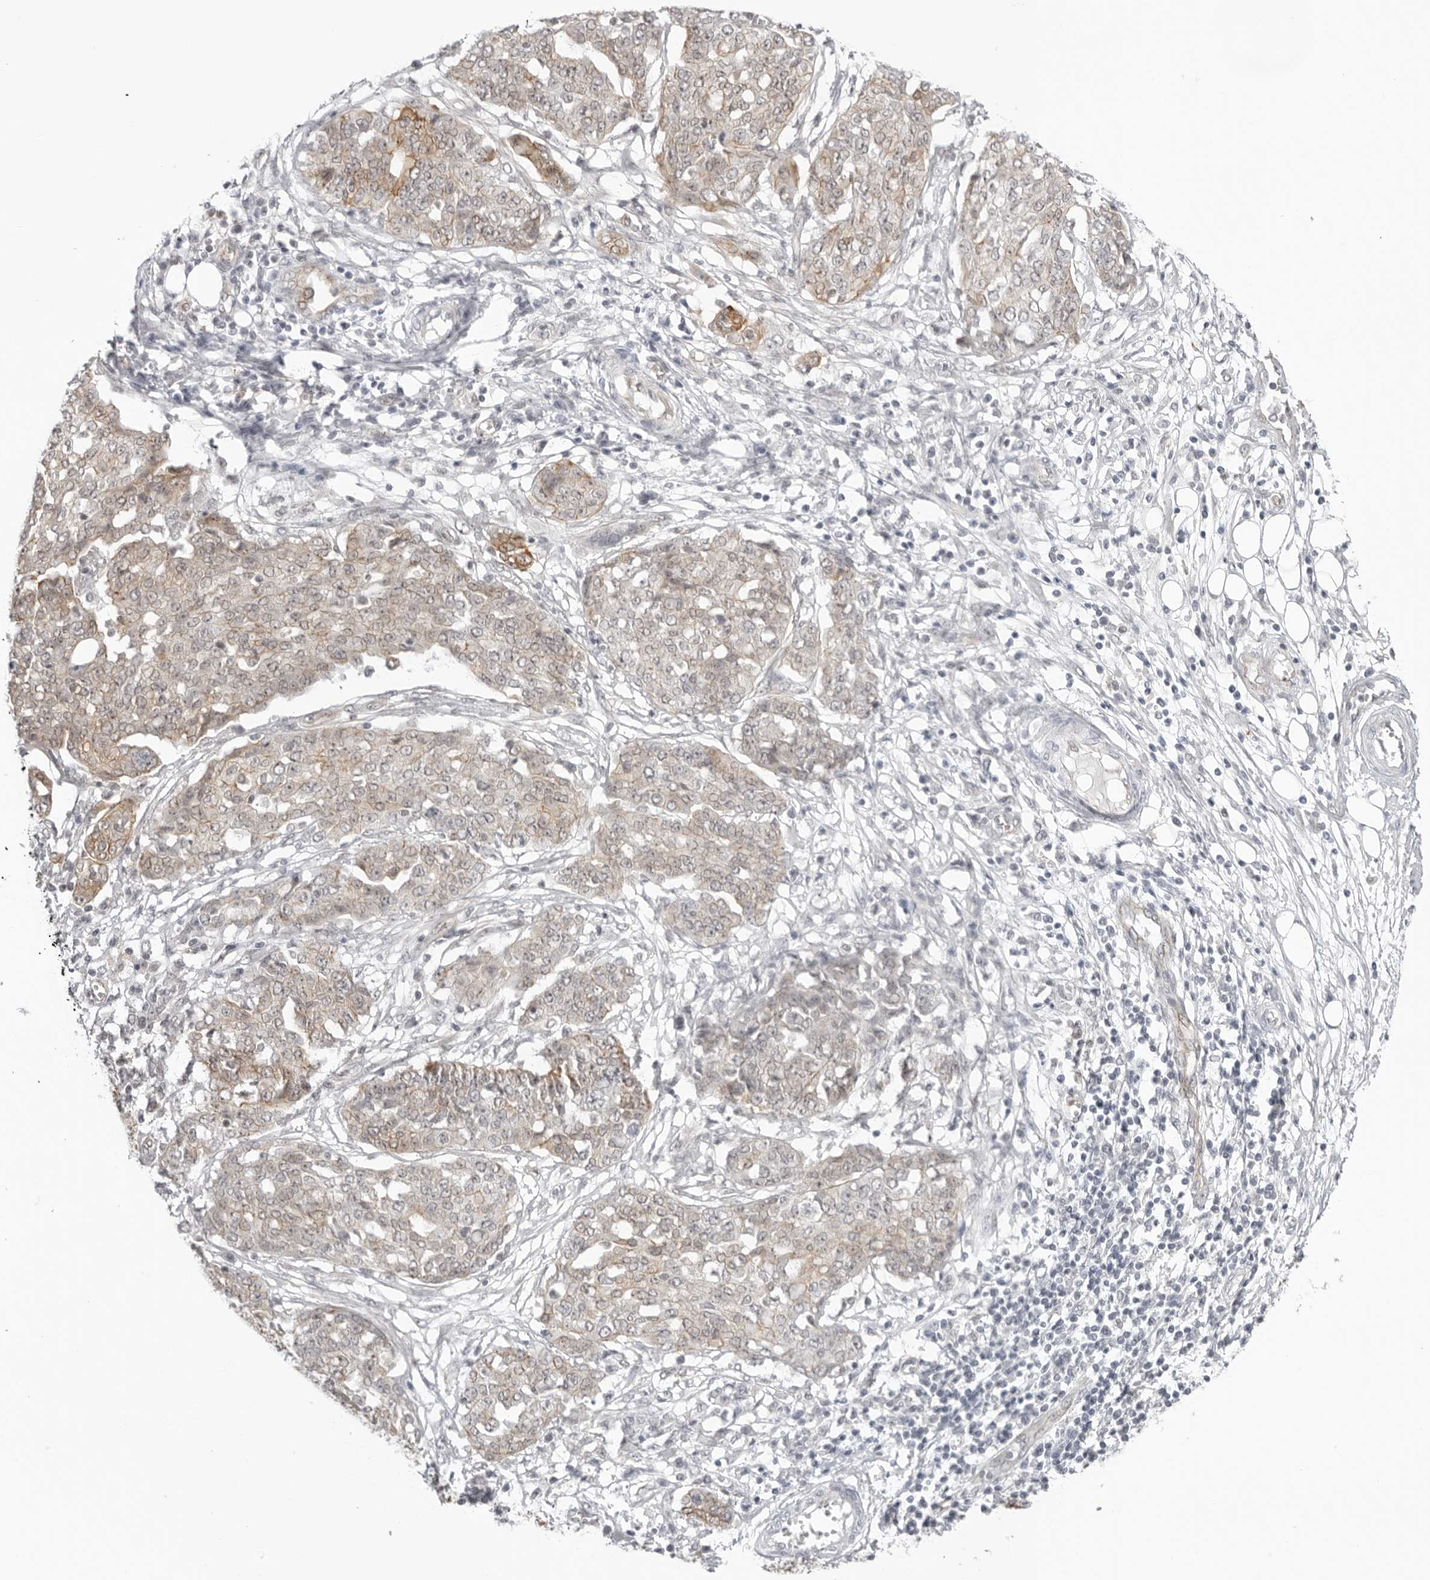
{"staining": {"intensity": "moderate", "quantity": "<25%", "location": "cytoplasmic/membranous"}, "tissue": "ovarian cancer", "cell_type": "Tumor cells", "image_type": "cancer", "snomed": [{"axis": "morphology", "description": "Cystadenocarcinoma, serous, NOS"}, {"axis": "topography", "description": "Soft tissue"}, {"axis": "topography", "description": "Ovary"}], "caption": "Moderate cytoplasmic/membranous protein expression is present in approximately <25% of tumor cells in ovarian serous cystadenocarcinoma. Using DAB (brown) and hematoxylin (blue) stains, captured at high magnification using brightfield microscopy.", "gene": "TRAPPC3", "patient": {"sex": "female", "age": 57}}